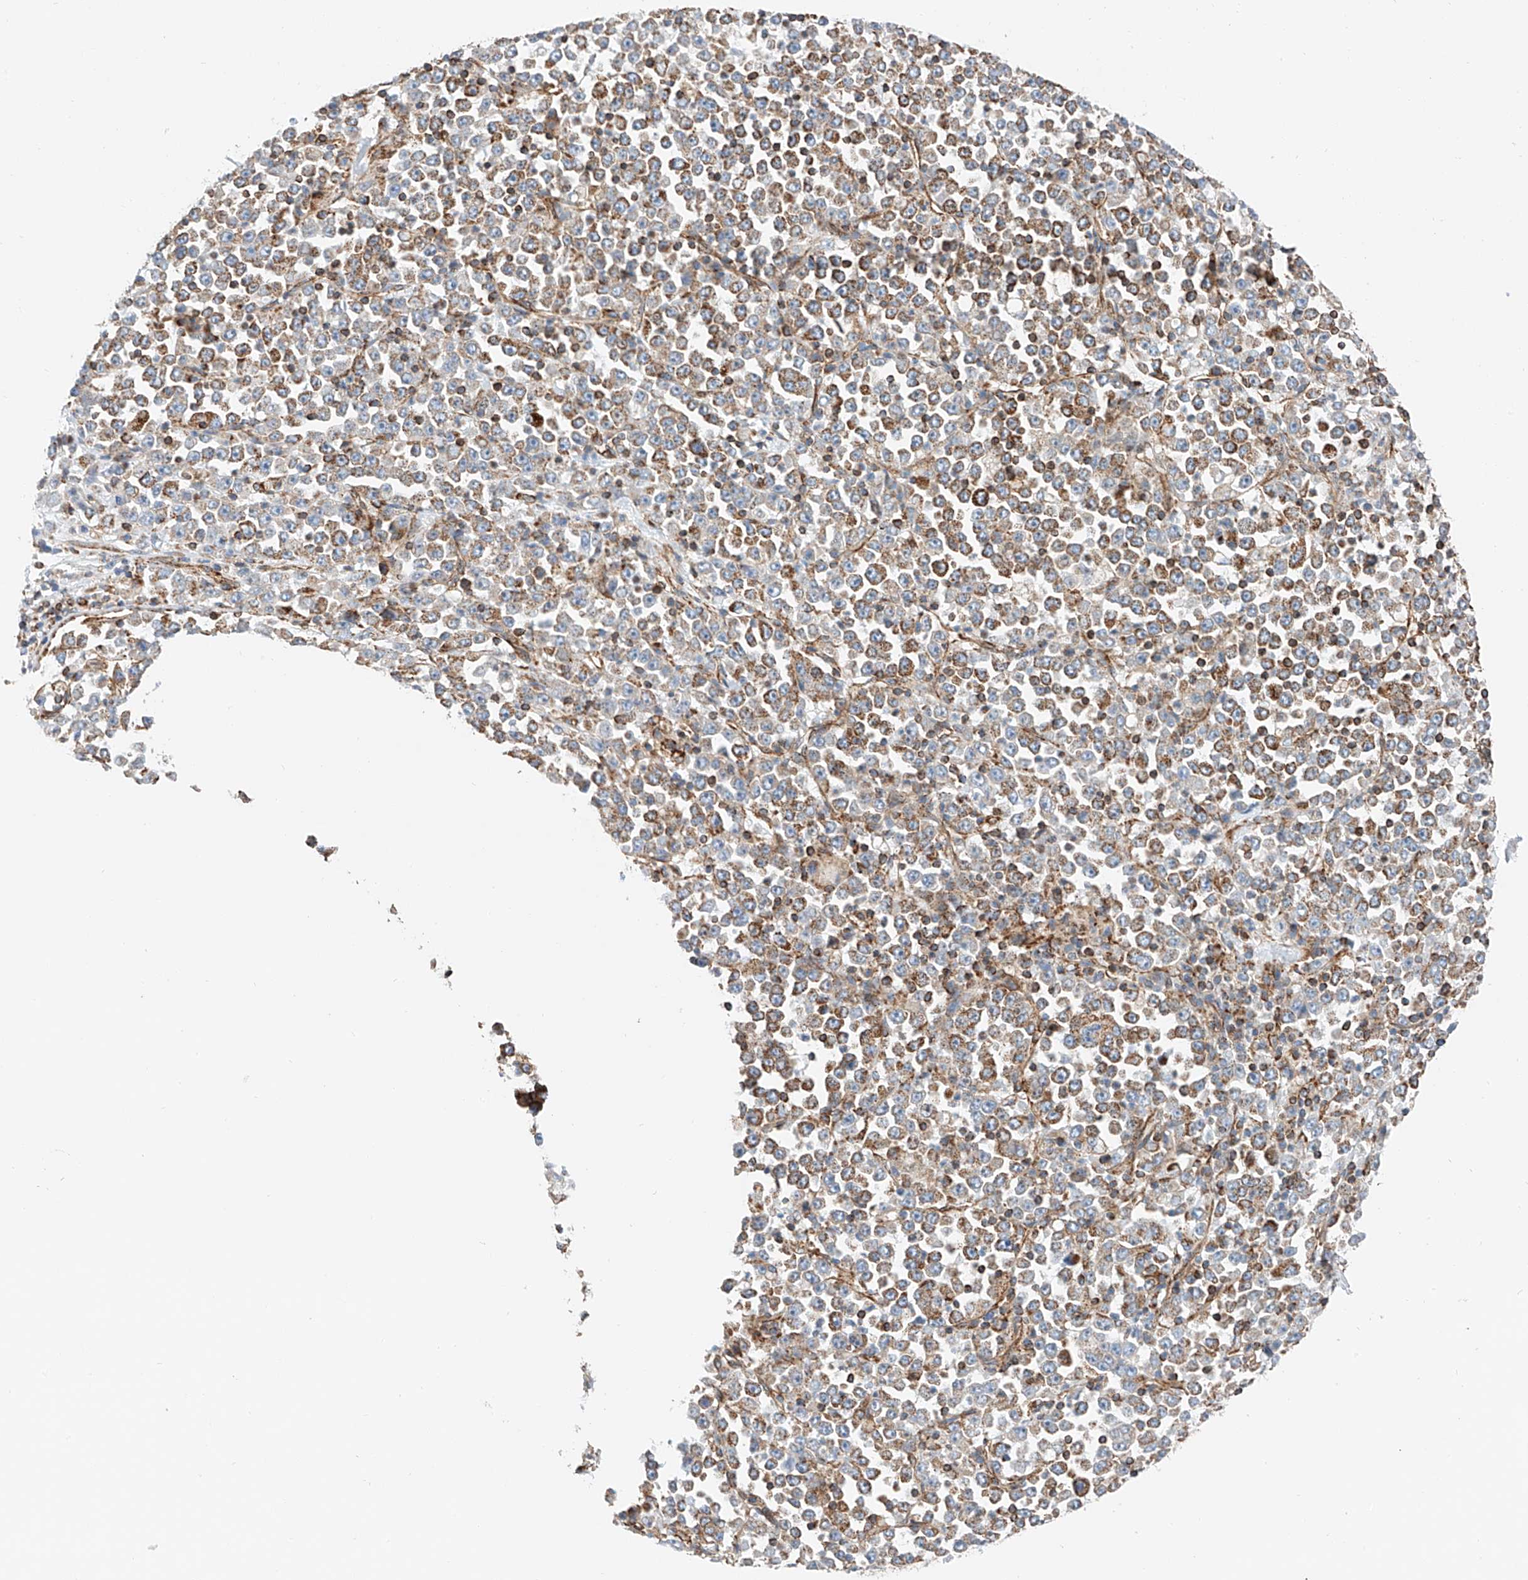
{"staining": {"intensity": "moderate", "quantity": "25%-75%", "location": "cytoplasmic/membranous"}, "tissue": "stomach cancer", "cell_type": "Tumor cells", "image_type": "cancer", "snomed": [{"axis": "morphology", "description": "Normal tissue, NOS"}, {"axis": "morphology", "description": "Adenocarcinoma, NOS"}, {"axis": "topography", "description": "Stomach, upper"}, {"axis": "topography", "description": "Stomach"}], "caption": "Stomach adenocarcinoma stained with a brown dye shows moderate cytoplasmic/membranous positive staining in approximately 25%-75% of tumor cells.", "gene": "NDUFV3", "patient": {"sex": "male", "age": 59}}